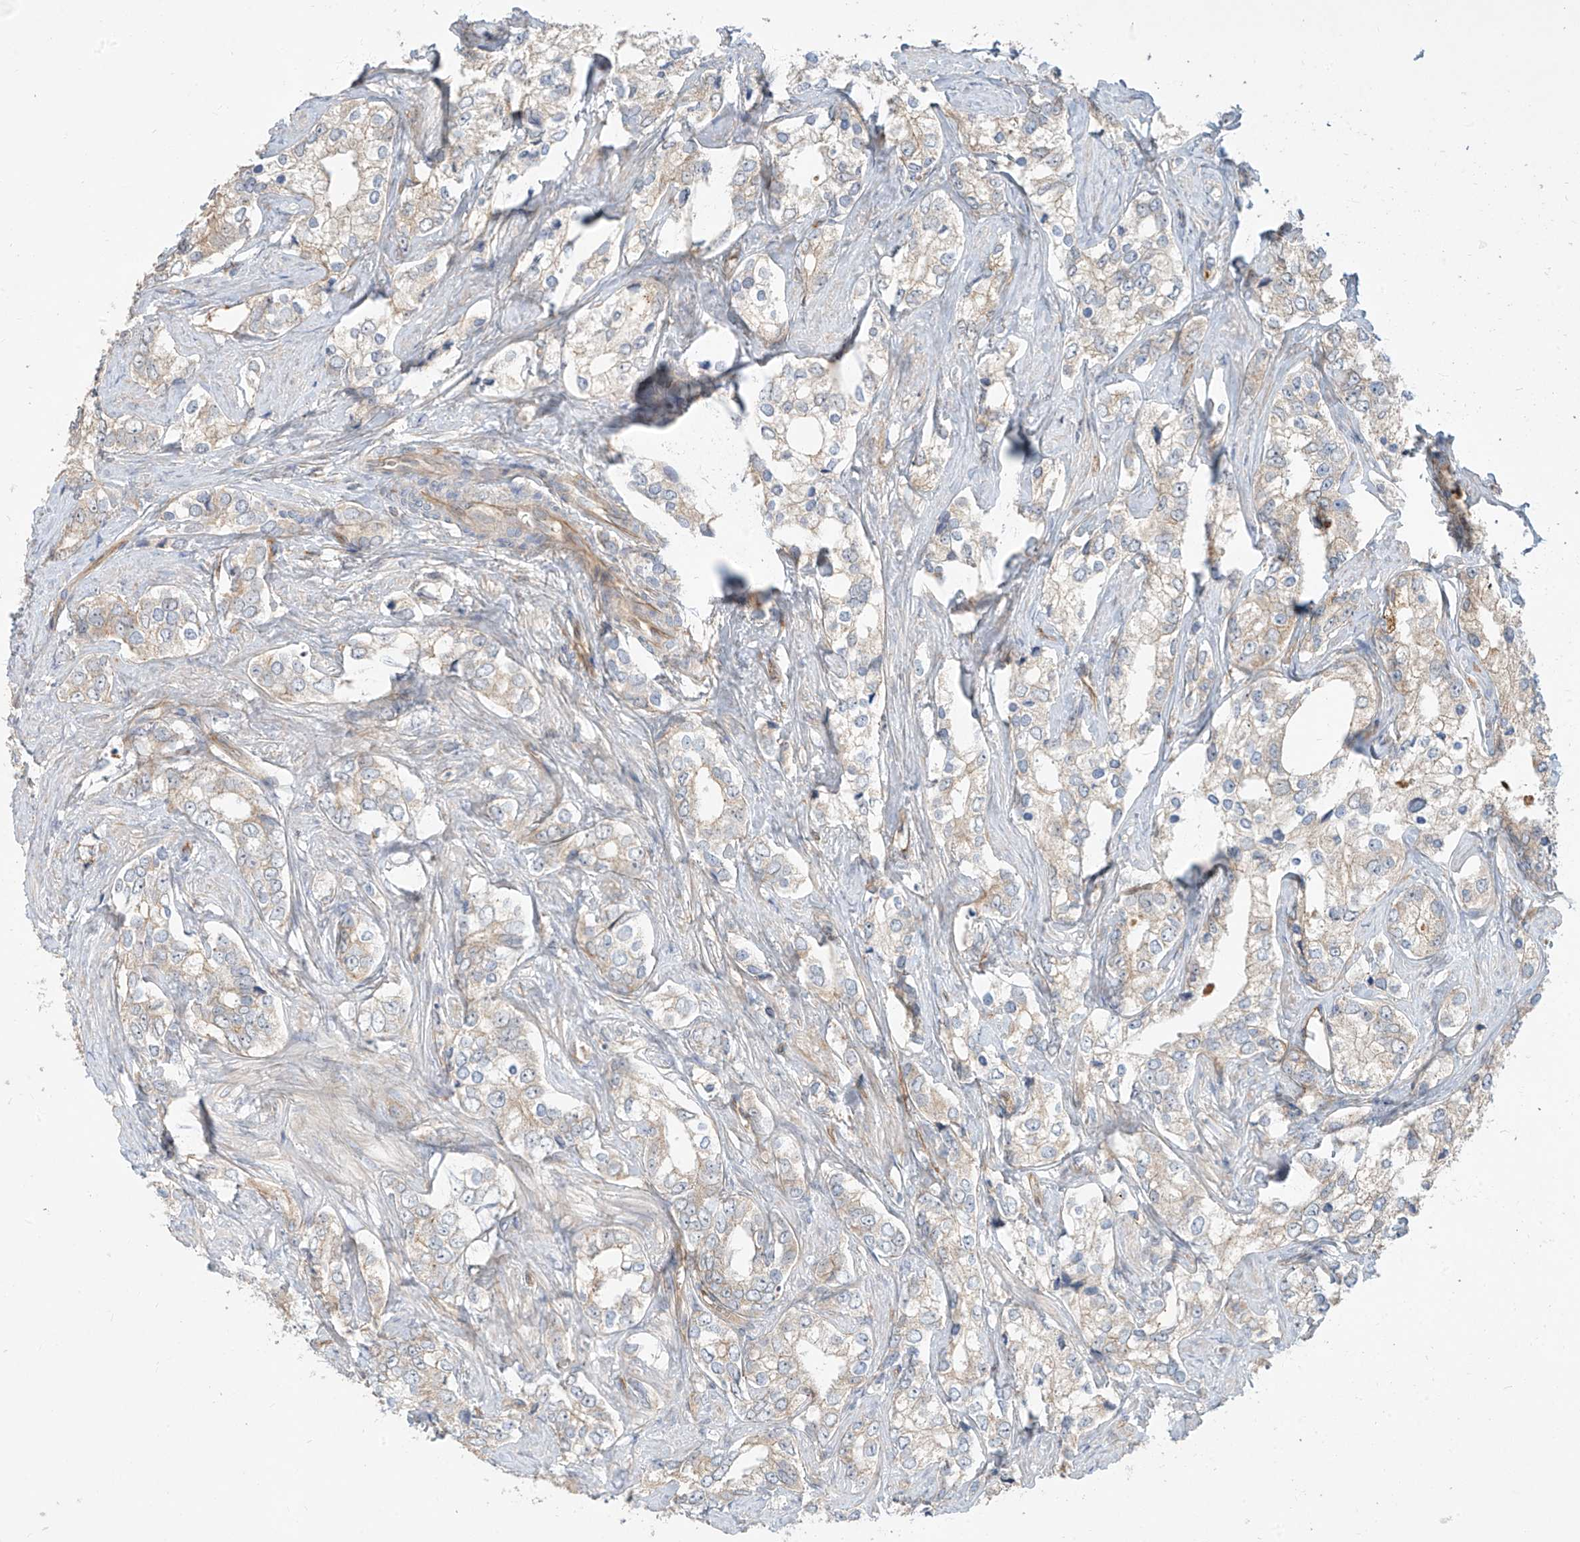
{"staining": {"intensity": "moderate", "quantity": "<25%", "location": "cytoplasmic/membranous"}, "tissue": "prostate cancer", "cell_type": "Tumor cells", "image_type": "cancer", "snomed": [{"axis": "morphology", "description": "Adenocarcinoma, High grade"}, {"axis": "topography", "description": "Prostate"}], "caption": "Protein positivity by immunohistochemistry displays moderate cytoplasmic/membranous expression in about <25% of tumor cells in prostate high-grade adenocarcinoma. (Stains: DAB (3,3'-diaminobenzidine) in brown, nuclei in blue, Microscopy: brightfield microscopy at high magnification).", "gene": "EPHX4", "patient": {"sex": "male", "age": 66}}